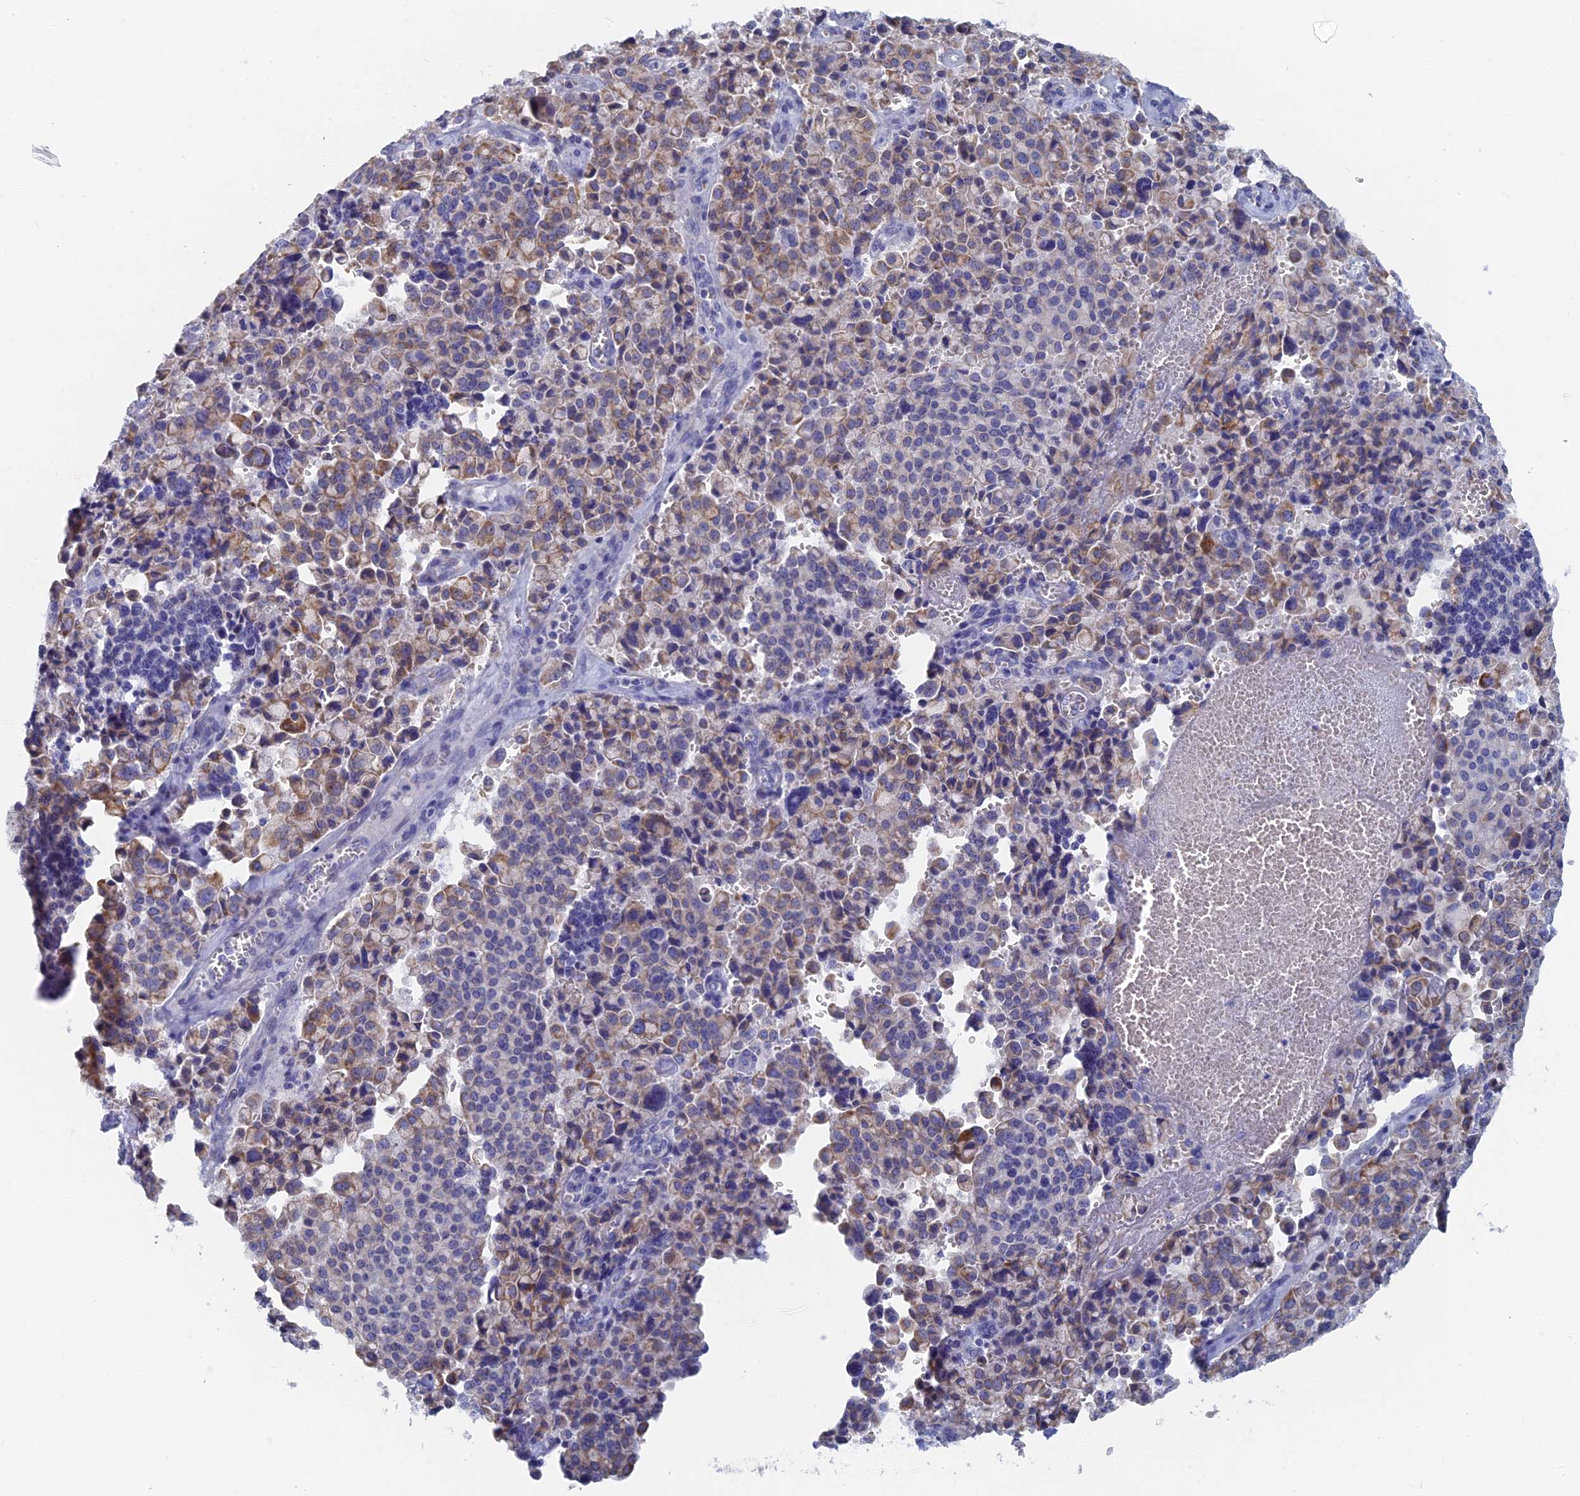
{"staining": {"intensity": "weak", "quantity": "25%-75%", "location": "cytoplasmic/membranous"}, "tissue": "pancreatic cancer", "cell_type": "Tumor cells", "image_type": "cancer", "snomed": [{"axis": "morphology", "description": "Adenocarcinoma, NOS"}, {"axis": "topography", "description": "Pancreas"}], "caption": "This is an image of immunohistochemistry (IHC) staining of pancreatic cancer (adenocarcinoma), which shows weak expression in the cytoplasmic/membranous of tumor cells.", "gene": "HIGD1A", "patient": {"sex": "male", "age": 65}}